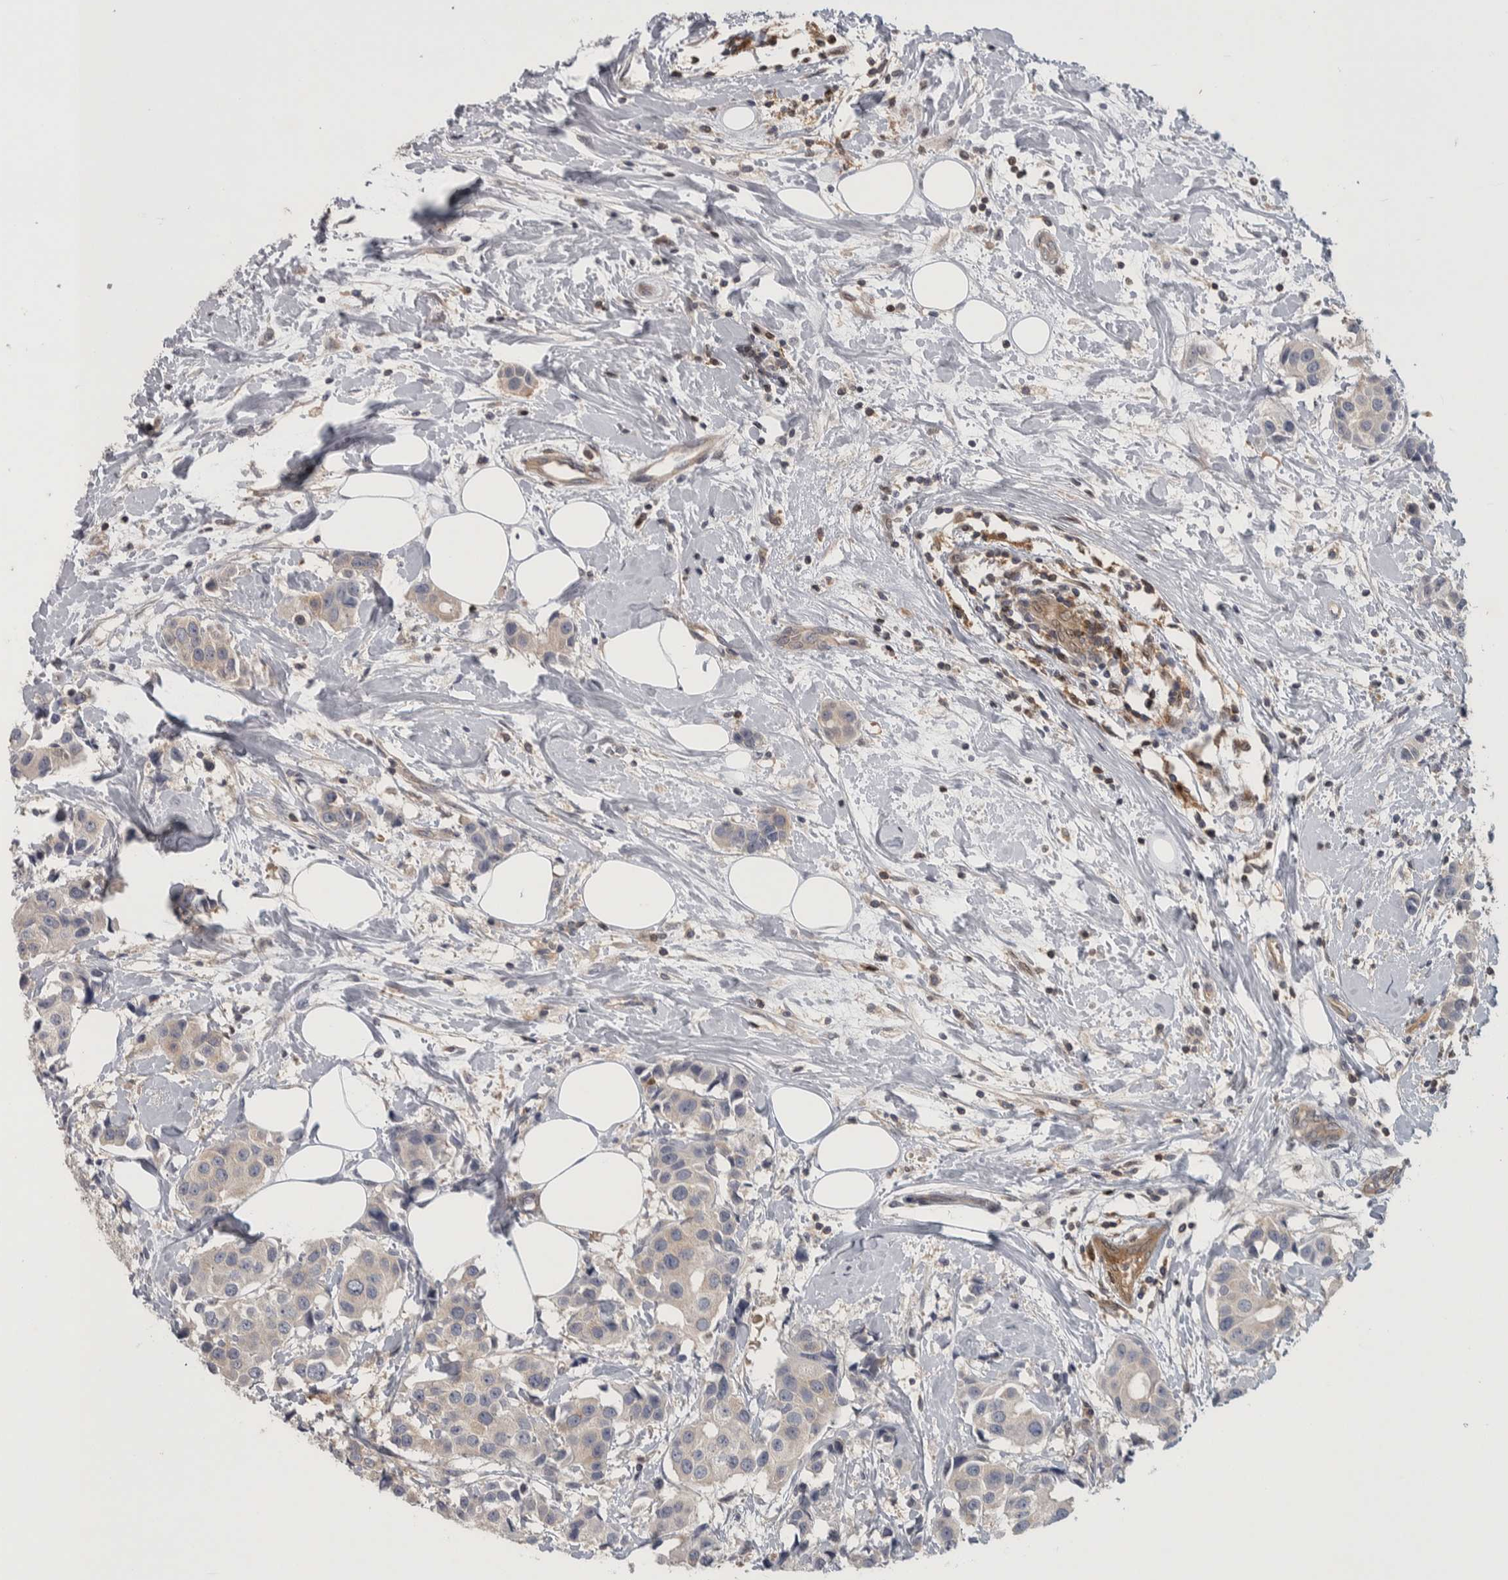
{"staining": {"intensity": "weak", "quantity": ">75%", "location": "cytoplasmic/membranous"}, "tissue": "breast cancer", "cell_type": "Tumor cells", "image_type": "cancer", "snomed": [{"axis": "morphology", "description": "Normal tissue, NOS"}, {"axis": "morphology", "description": "Duct carcinoma"}, {"axis": "topography", "description": "Breast"}], "caption": "An image of human breast cancer (invasive ductal carcinoma) stained for a protein displays weak cytoplasmic/membranous brown staining in tumor cells.", "gene": "NFKB2", "patient": {"sex": "female", "age": 39}}